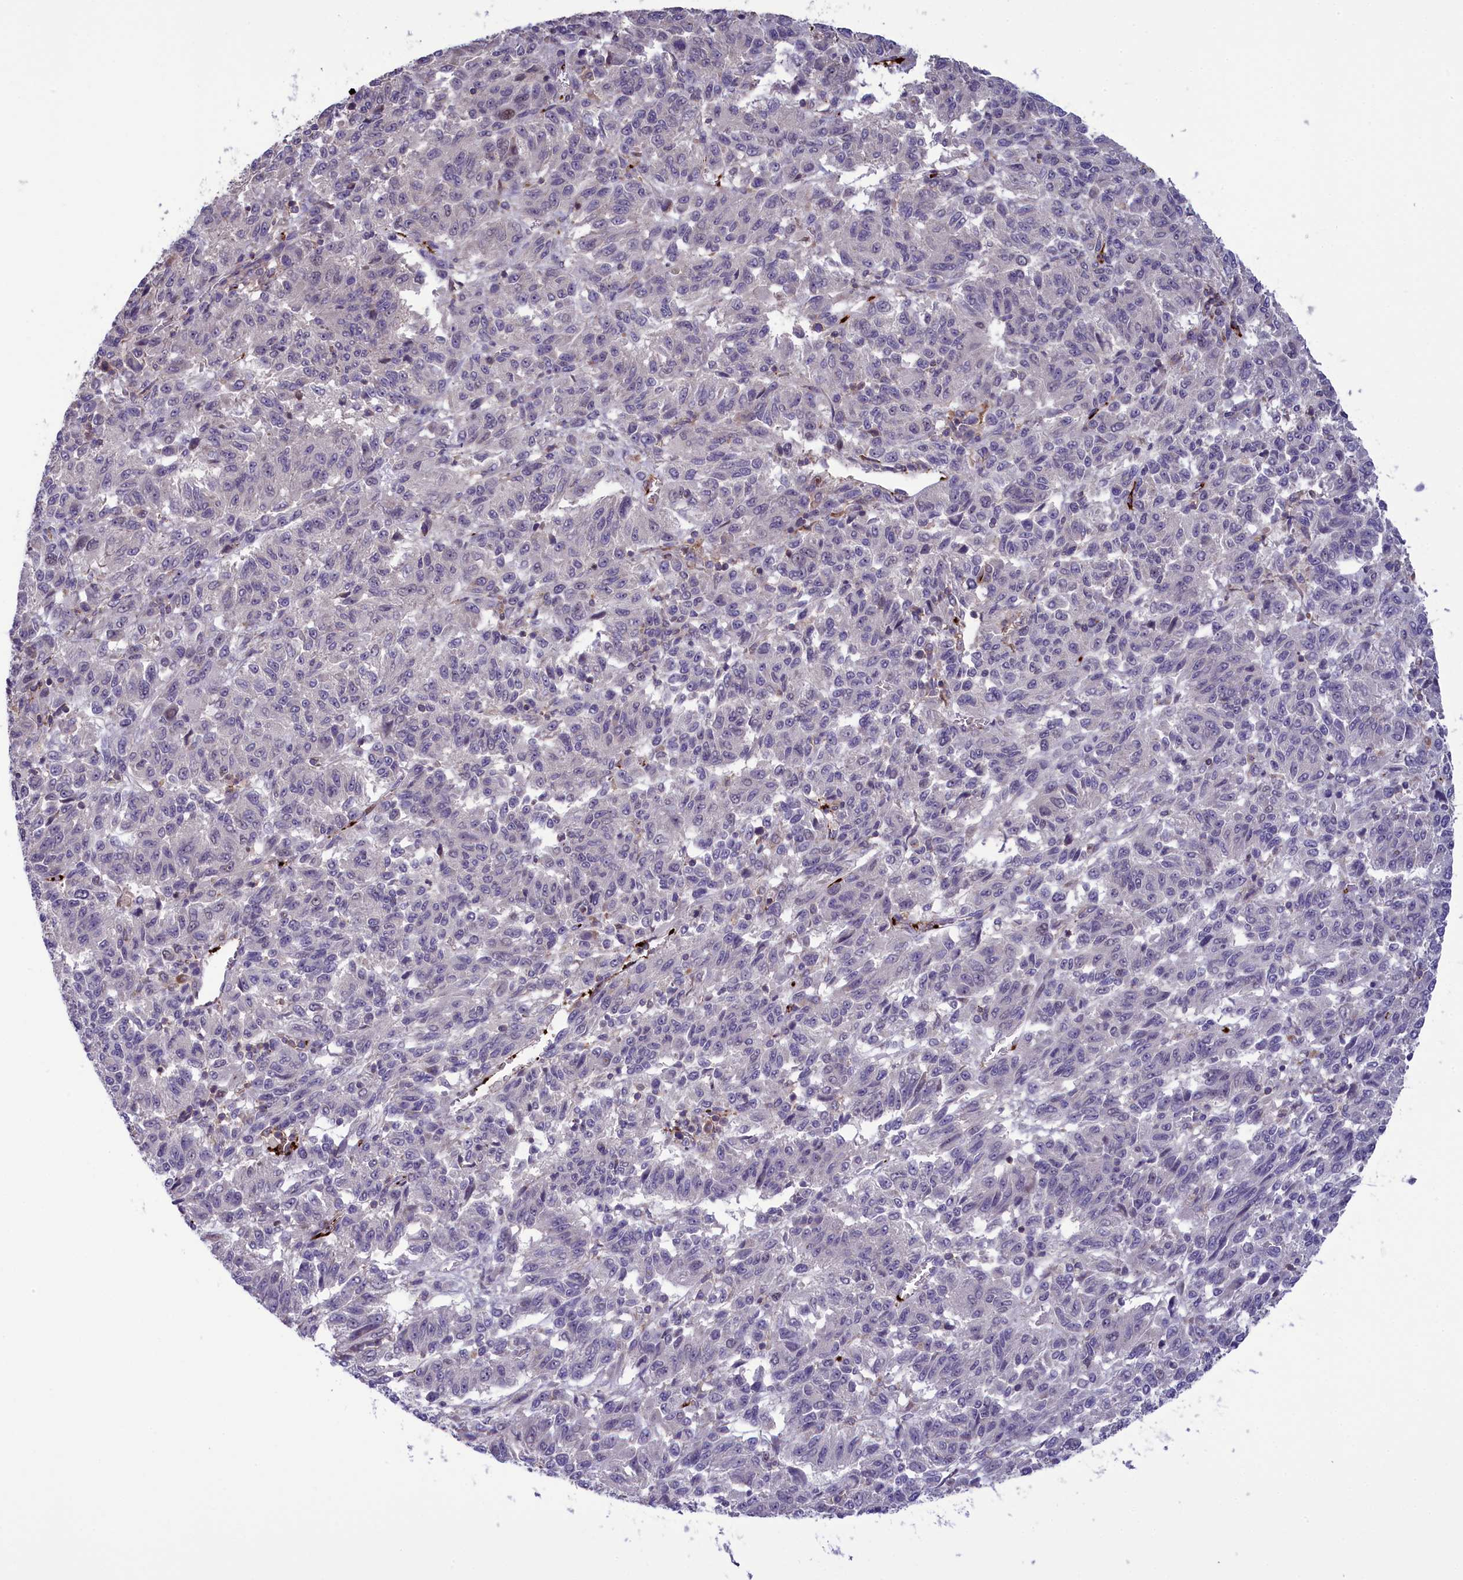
{"staining": {"intensity": "negative", "quantity": "none", "location": "none"}, "tissue": "melanoma", "cell_type": "Tumor cells", "image_type": "cancer", "snomed": [{"axis": "morphology", "description": "Malignant melanoma, Metastatic site"}, {"axis": "topography", "description": "Lung"}], "caption": "IHC of human melanoma reveals no expression in tumor cells.", "gene": "HEATR3", "patient": {"sex": "male", "age": 64}}